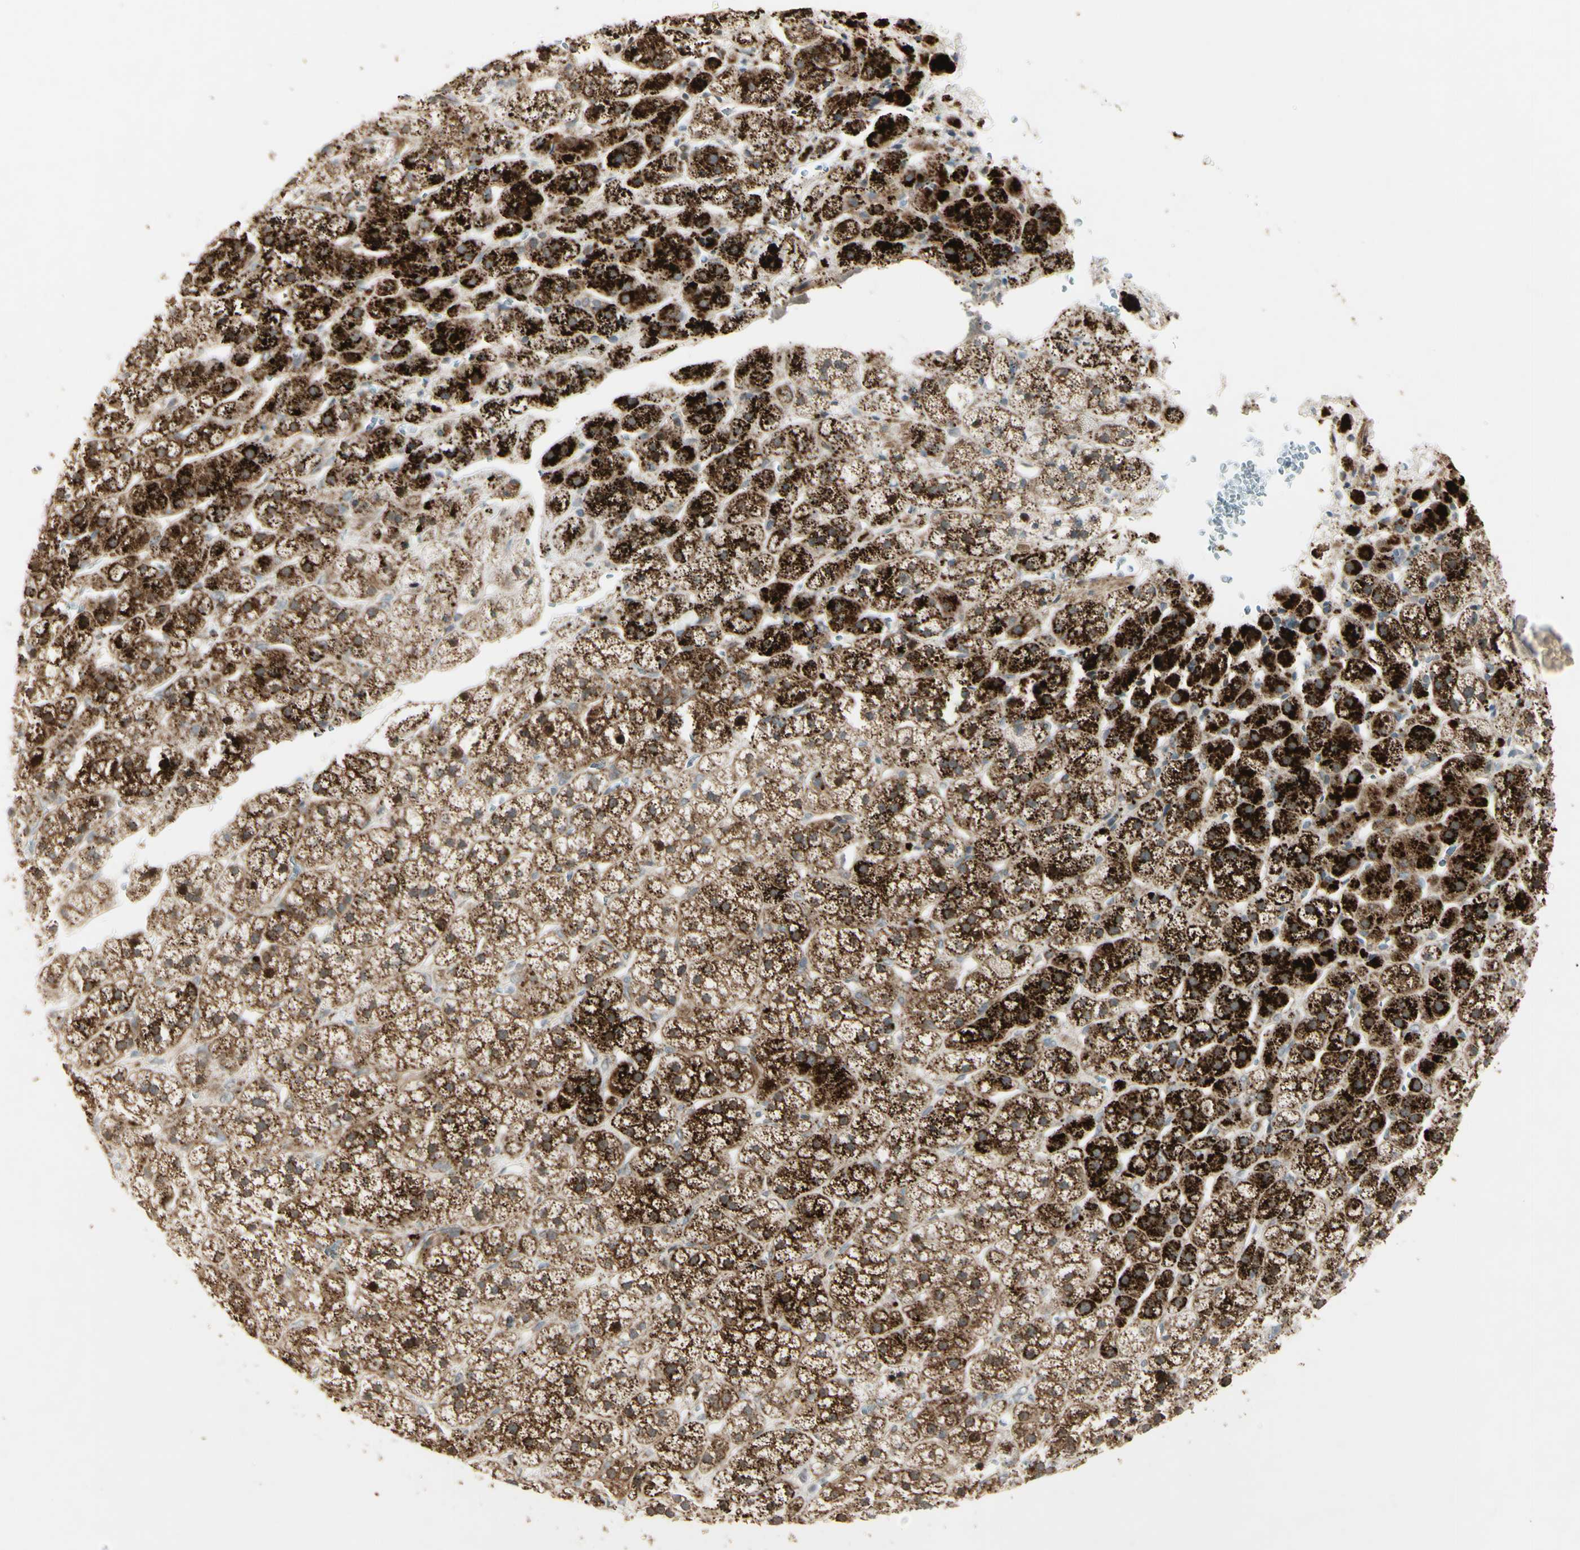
{"staining": {"intensity": "strong", "quantity": ">75%", "location": "cytoplasmic/membranous"}, "tissue": "adrenal gland", "cell_type": "Glandular cells", "image_type": "normal", "snomed": [{"axis": "morphology", "description": "Normal tissue, NOS"}, {"axis": "topography", "description": "Adrenal gland"}], "caption": "IHC micrograph of benign adrenal gland: human adrenal gland stained using IHC exhibits high levels of strong protein expression localized specifically in the cytoplasmic/membranous of glandular cells, appearing as a cytoplasmic/membranous brown color.", "gene": "NDFIP1", "patient": {"sex": "male", "age": 56}}